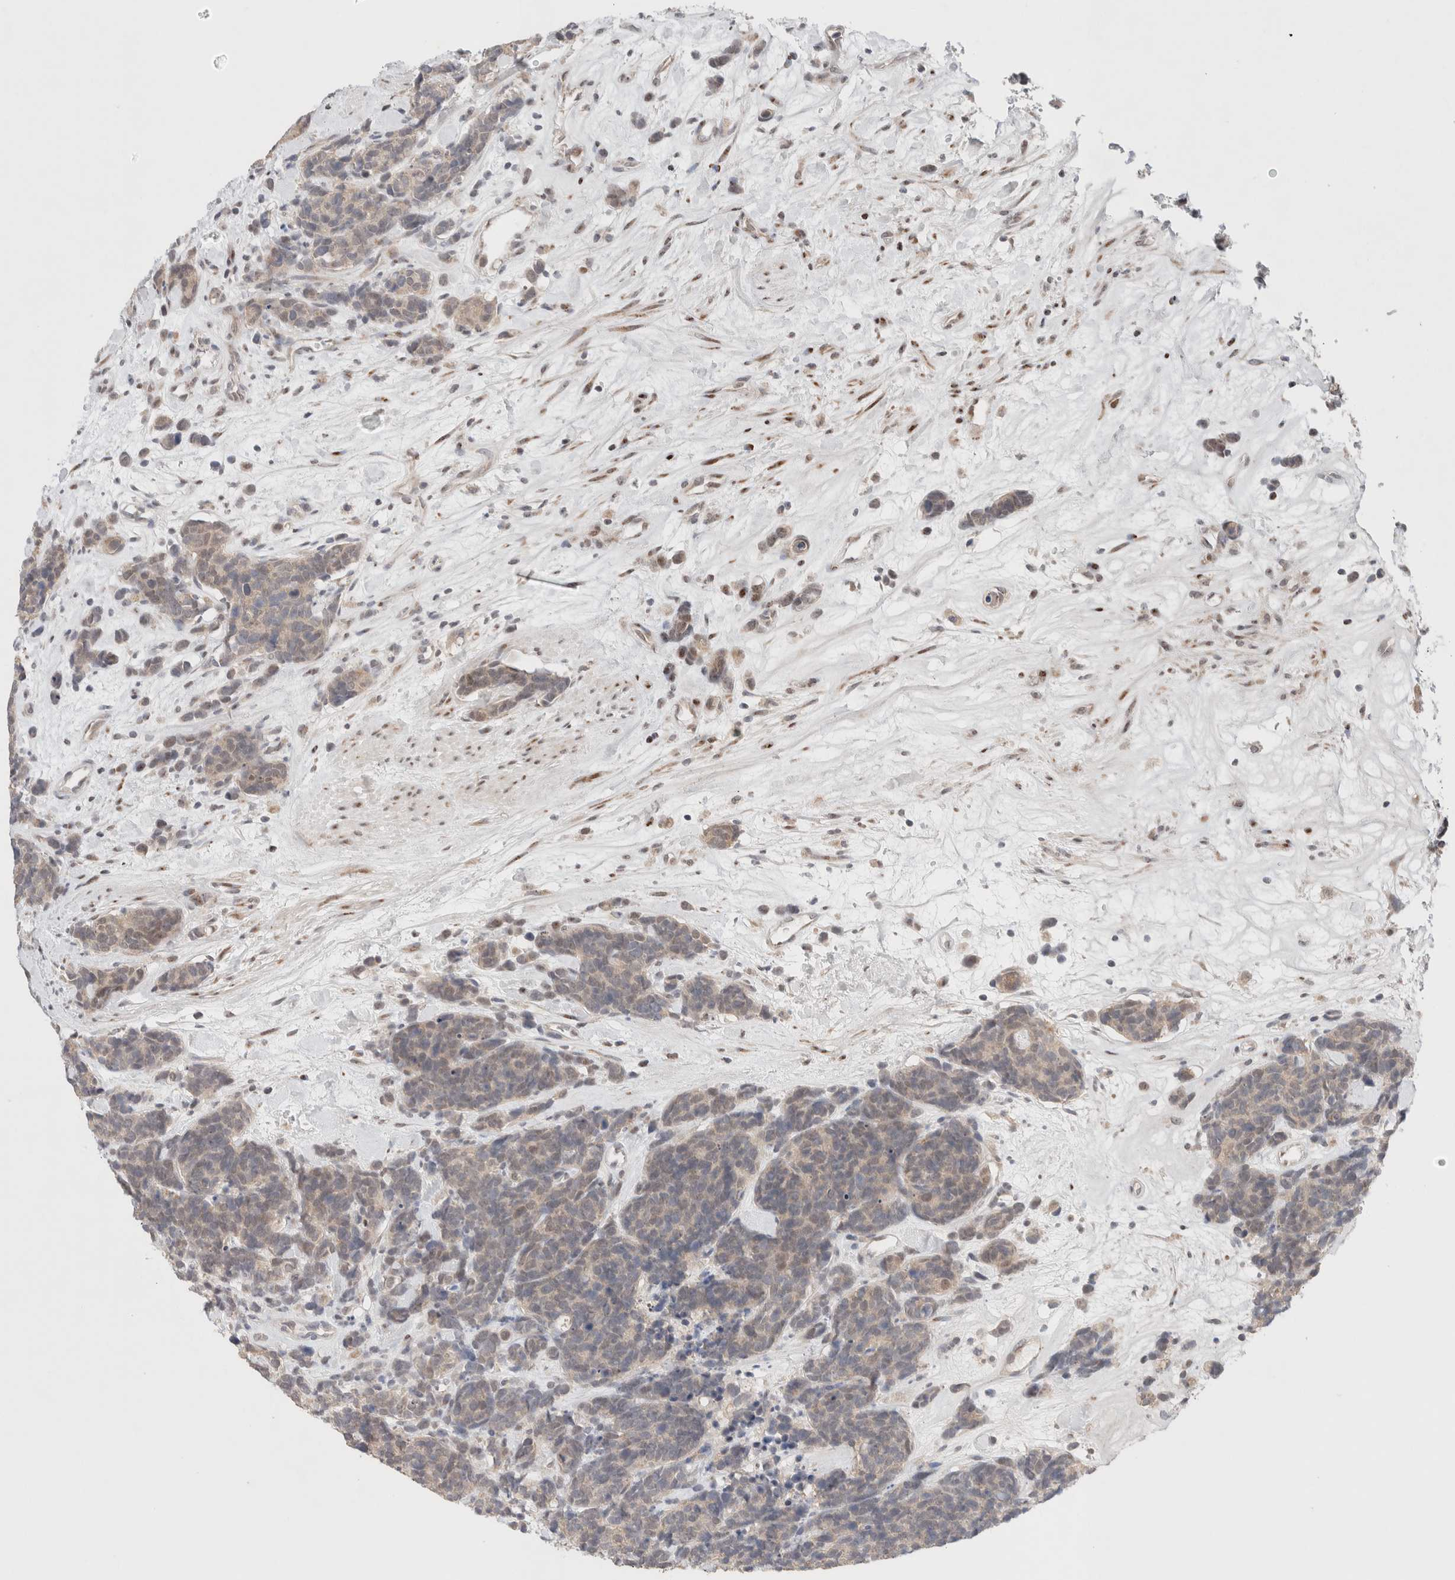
{"staining": {"intensity": "weak", "quantity": "<25%", "location": "cytoplasmic/membranous"}, "tissue": "carcinoid", "cell_type": "Tumor cells", "image_type": "cancer", "snomed": [{"axis": "morphology", "description": "Carcinoma, NOS"}, {"axis": "morphology", "description": "Carcinoid, malignant, NOS"}, {"axis": "topography", "description": "Urinary bladder"}], "caption": "Carcinoid (malignant) was stained to show a protein in brown. There is no significant staining in tumor cells.", "gene": "ERI3", "patient": {"sex": "male", "age": 57}}